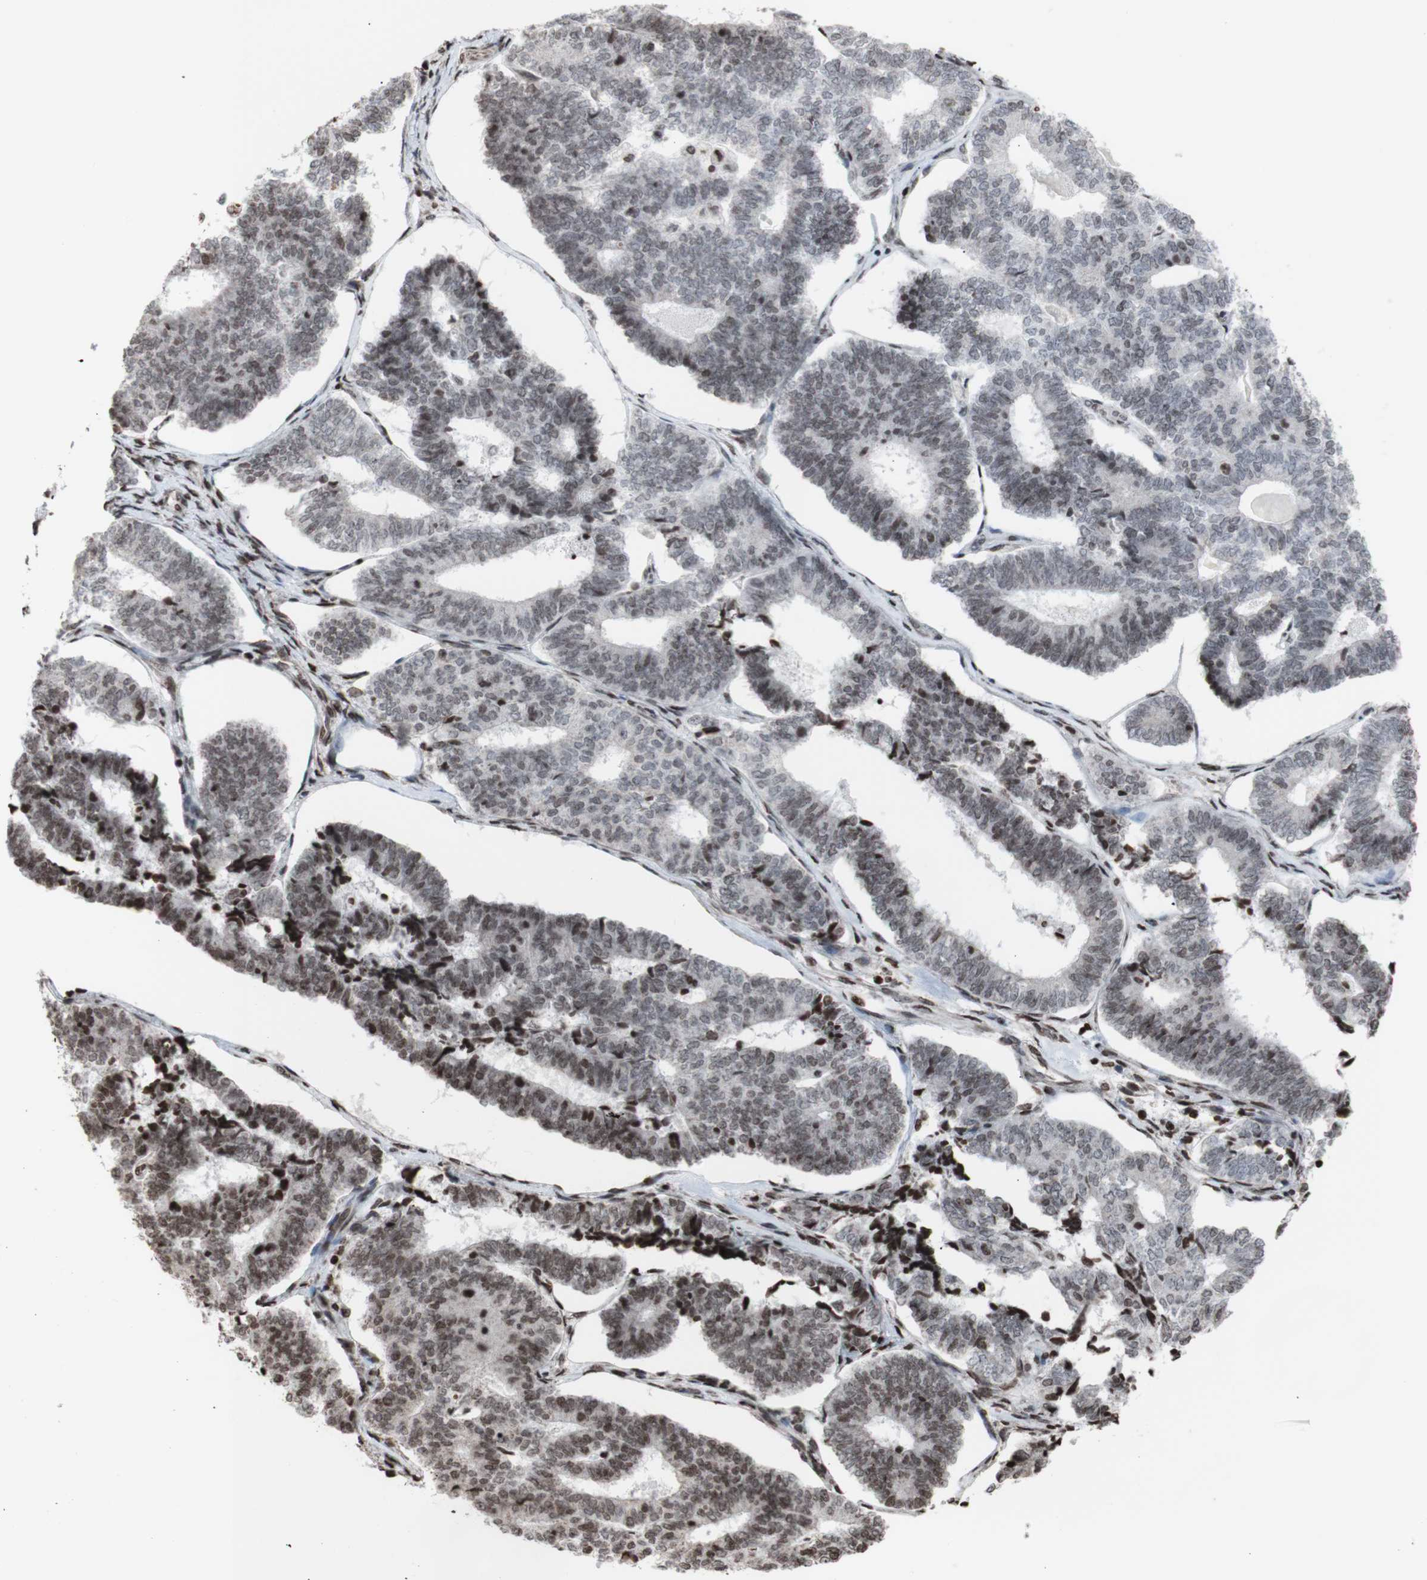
{"staining": {"intensity": "moderate", "quantity": "<25%", "location": "nuclear"}, "tissue": "endometrial cancer", "cell_type": "Tumor cells", "image_type": "cancer", "snomed": [{"axis": "morphology", "description": "Adenocarcinoma, NOS"}, {"axis": "topography", "description": "Endometrium"}], "caption": "Protein expression analysis of human endometrial adenocarcinoma reveals moderate nuclear expression in approximately <25% of tumor cells.", "gene": "SNAI2", "patient": {"sex": "female", "age": 70}}